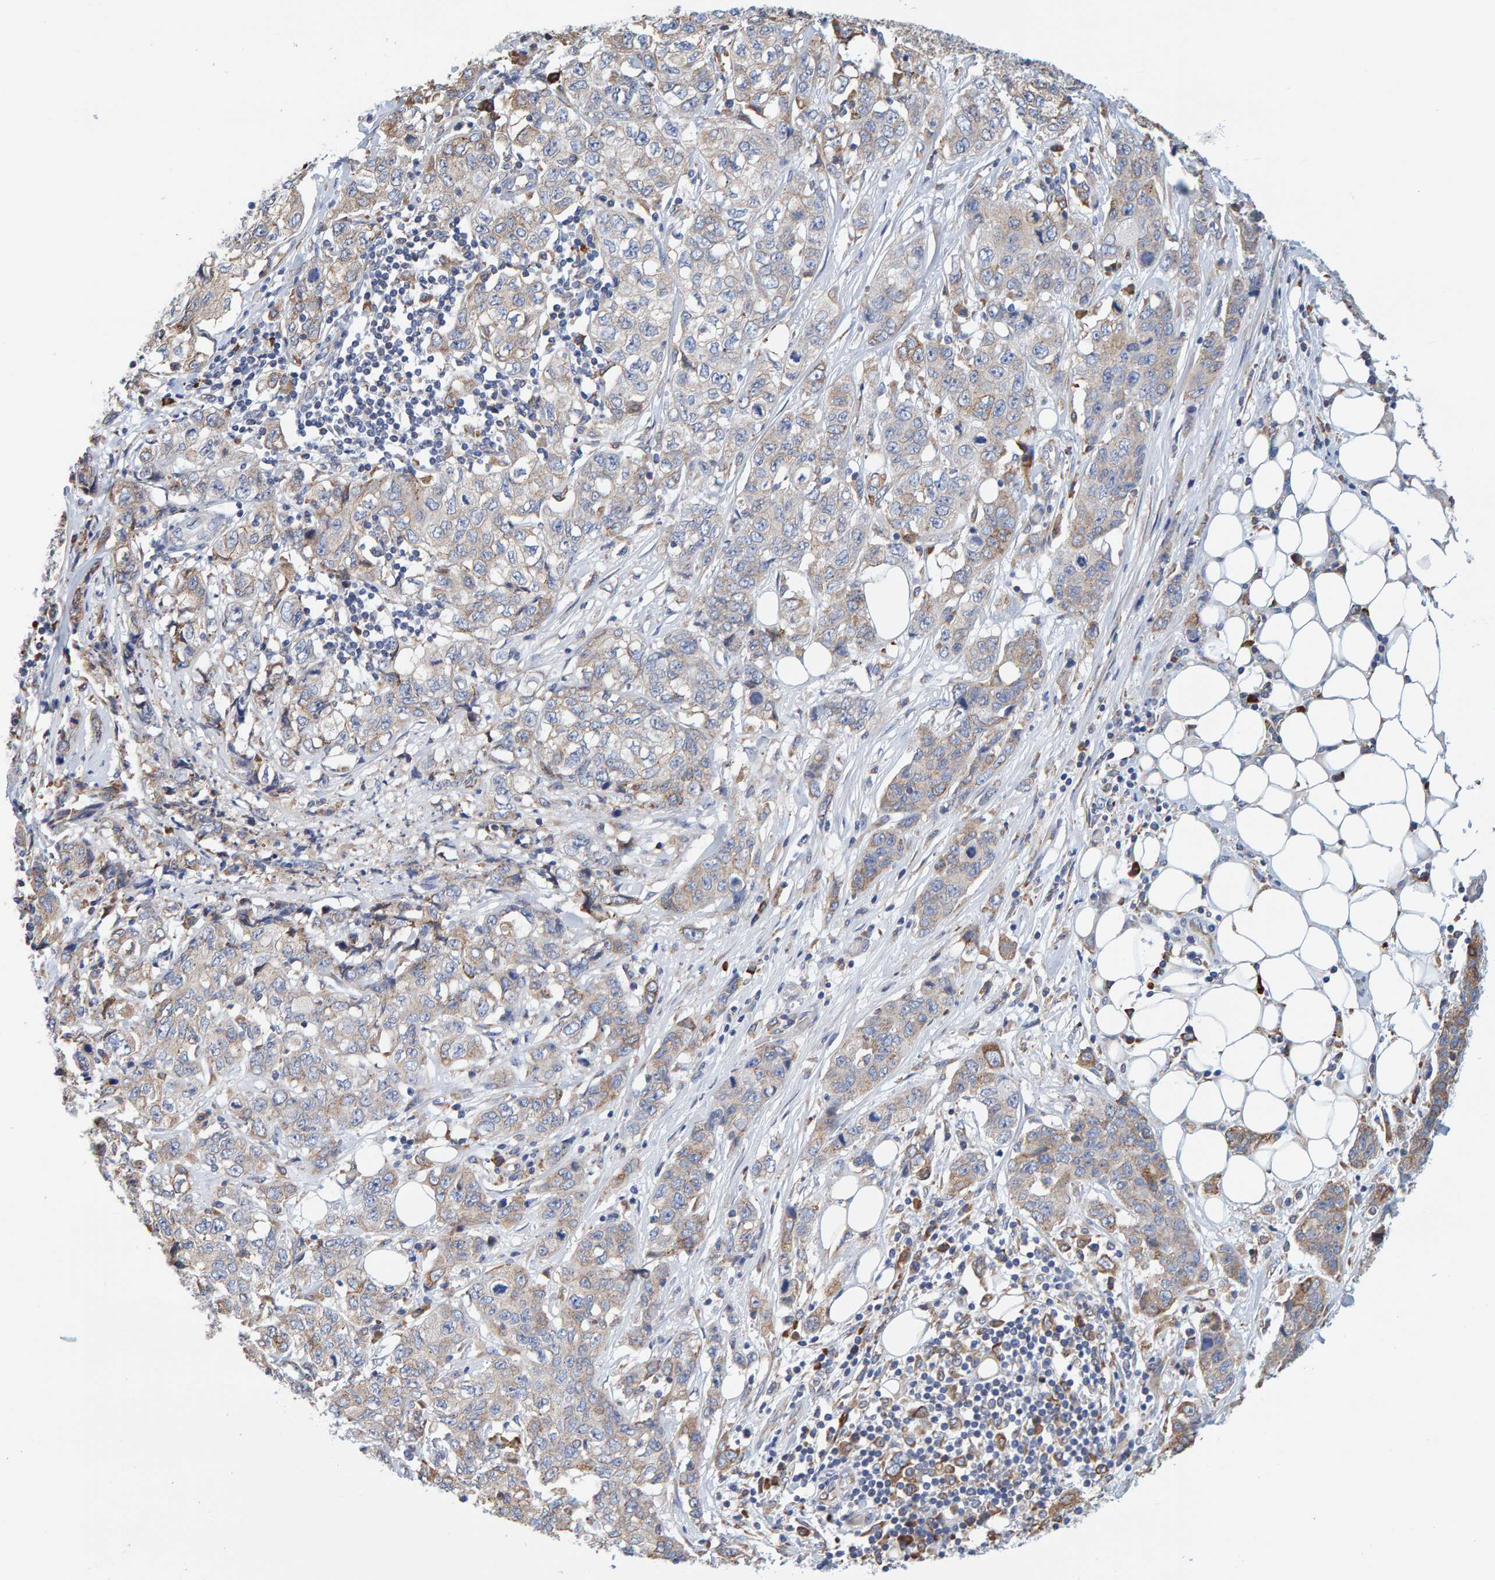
{"staining": {"intensity": "weak", "quantity": "25%-75%", "location": "cytoplasmic/membranous"}, "tissue": "stomach cancer", "cell_type": "Tumor cells", "image_type": "cancer", "snomed": [{"axis": "morphology", "description": "Adenocarcinoma, NOS"}, {"axis": "topography", "description": "Stomach"}], "caption": "Brown immunohistochemical staining in human adenocarcinoma (stomach) shows weak cytoplasmic/membranous expression in approximately 25%-75% of tumor cells.", "gene": "SGPL1", "patient": {"sex": "male", "age": 48}}